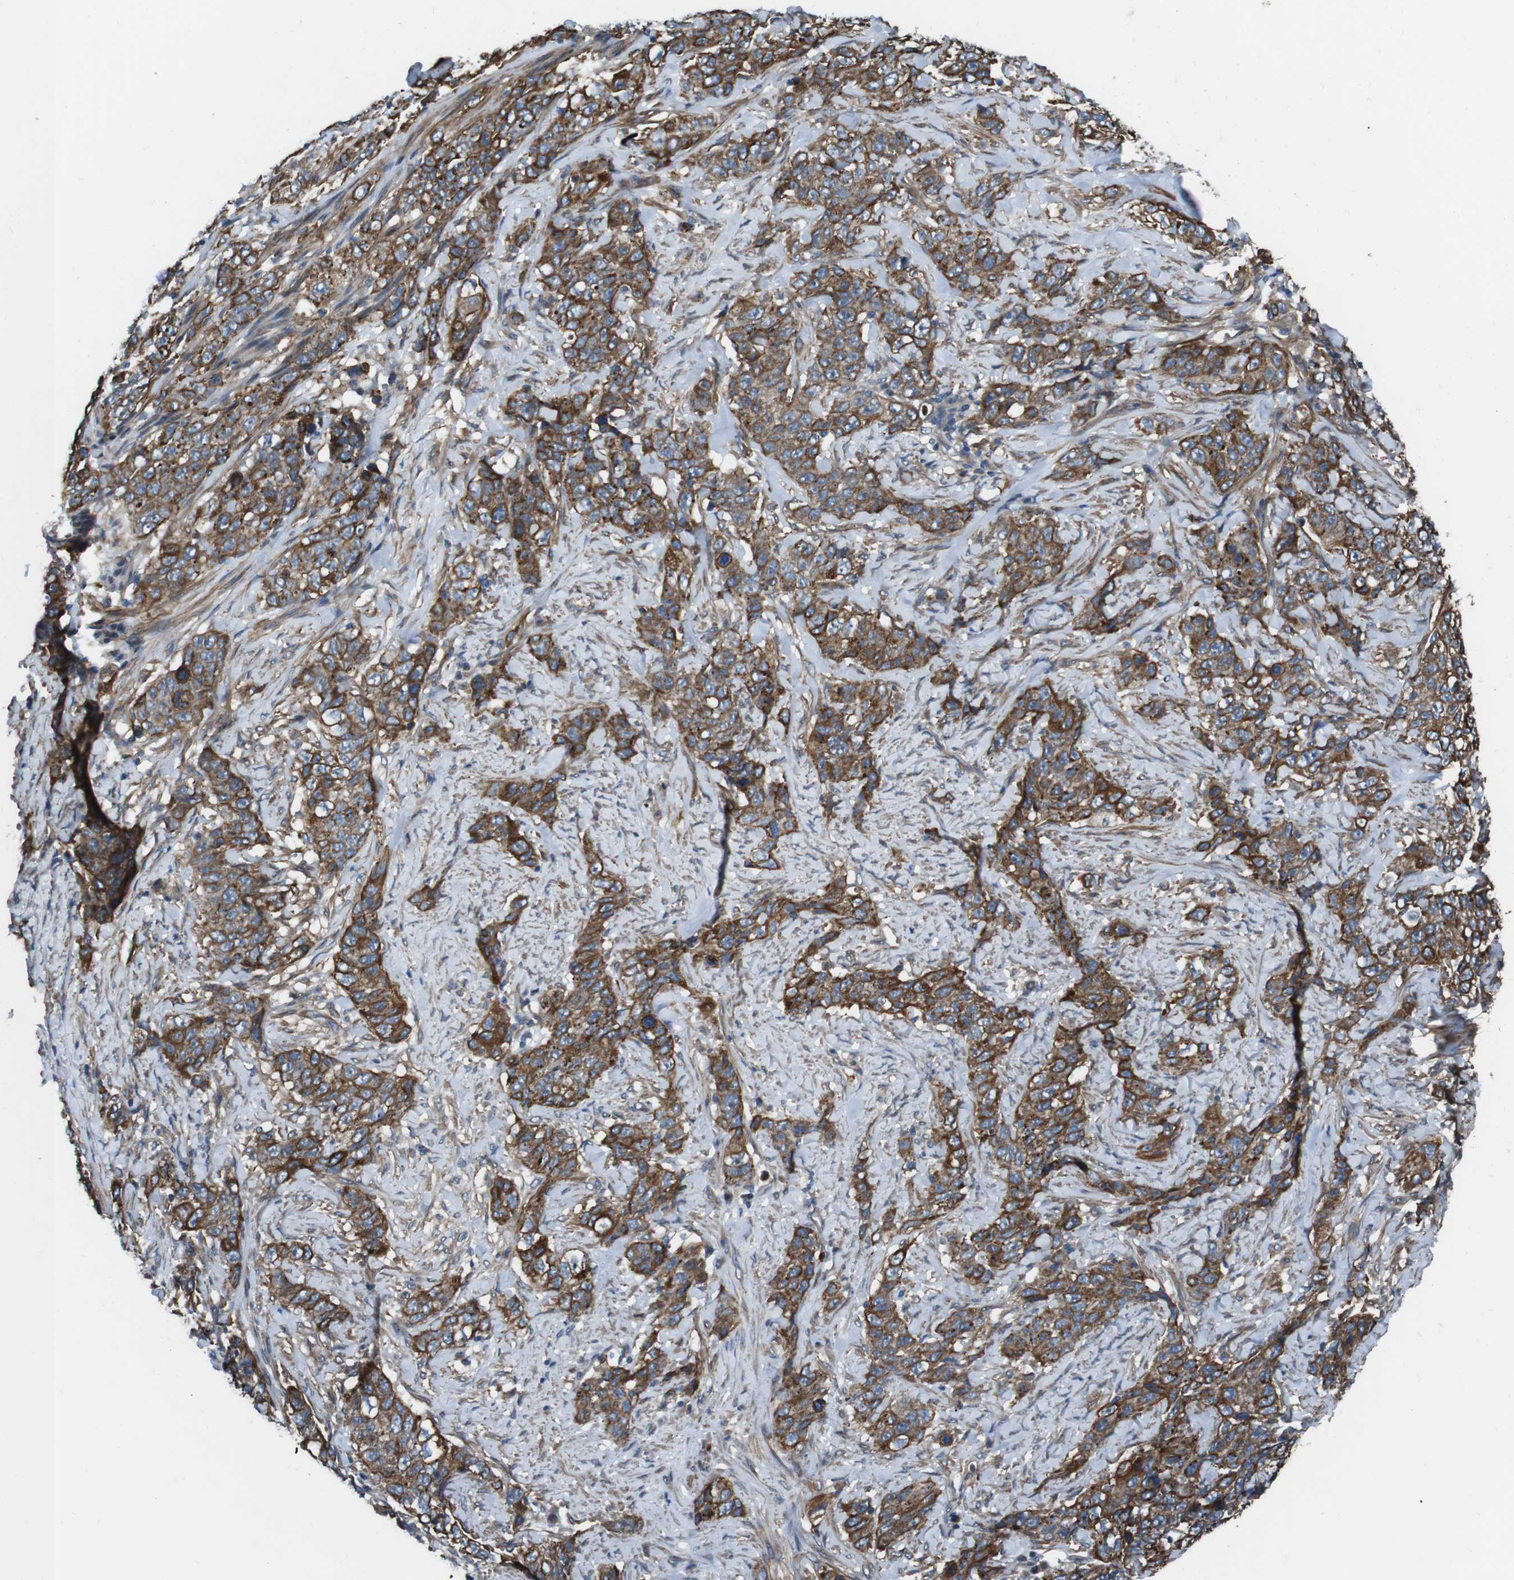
{"staining": {"intensity": "moderate", "quantity": ">75%", "location": "cytoplasmic/membranous"}, "tissue": "stomach cancer", "cell_type": "Tumor cells", "image_type": "cancer", "snomed": [{"axis": "morphology", "description": "Adenocarcinoma, NOS"}, {"axis": "topography", "description": "Stomach"}], "caption": "Immunohistochemical staining of human stomach adenocarcinoma demonstrates medium levels of moderate cytoplasmic/membranous protein staining in approximately >75% of tumor cells.", "gene": "FAM174B", "patient": {"sex": "male", "age": 48}}